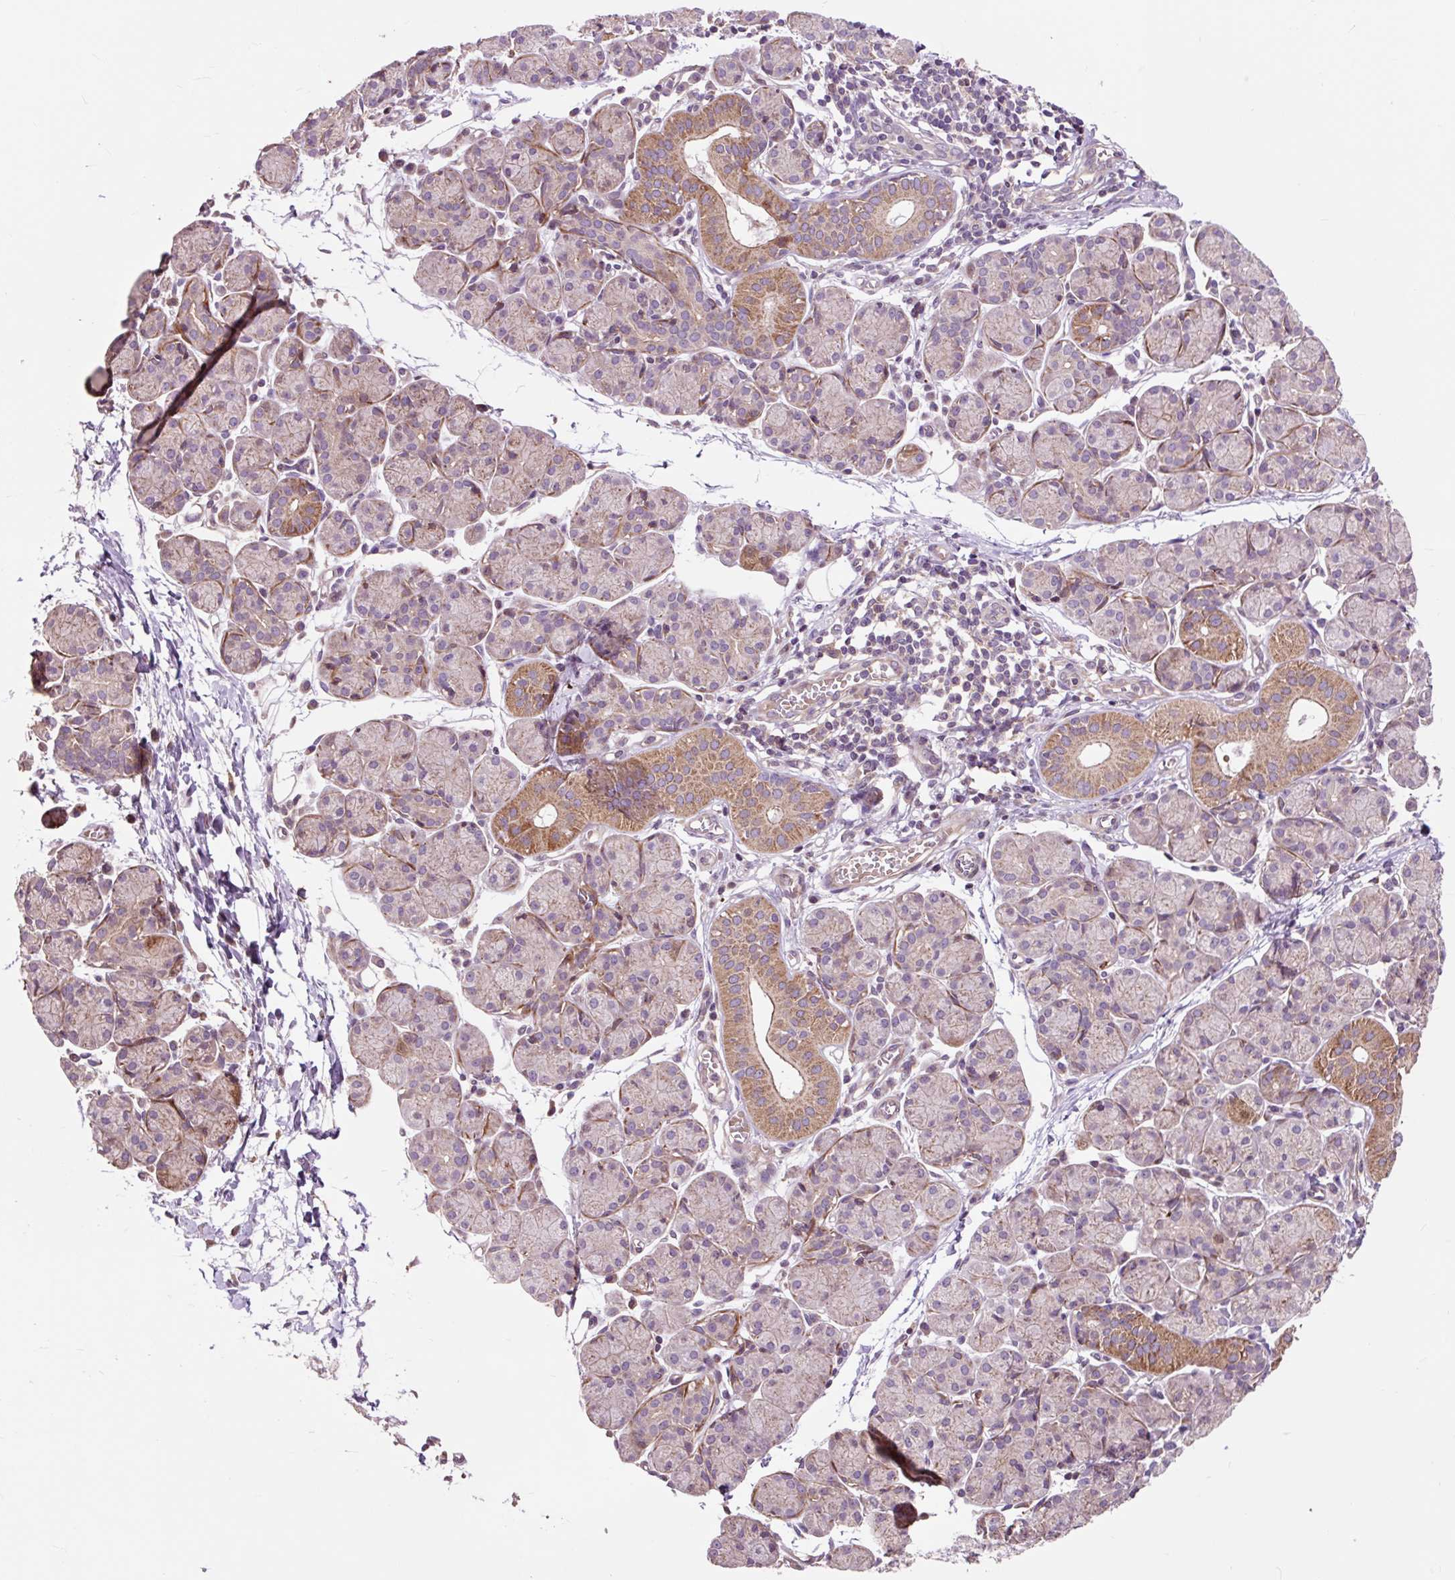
{"staining": {"intensity": "moderate", "quantity": "25%-75%", "location": "cytoplasmic/membranous"}, "tissue": "salivary gland", "cell_type": "Glandular cells", "image_type": "normal", "snomed": [{"axis": "morphology", "description": "Normal tissue, NOS"}, {"axis": "morphology", "description": "Inflammation, NOS"}, {"axis": "topography", "description": "Lymph node"}, {"axis": "topography", "description": "Salivary gland"}], "caption": "Glandular cells show moderate cytoplasmic/membranous positivity in about 25%-75% of cells in normal salivary gland.", "gene": "PRIMPOL", "patient": {"sex": "male", "age": 3}}